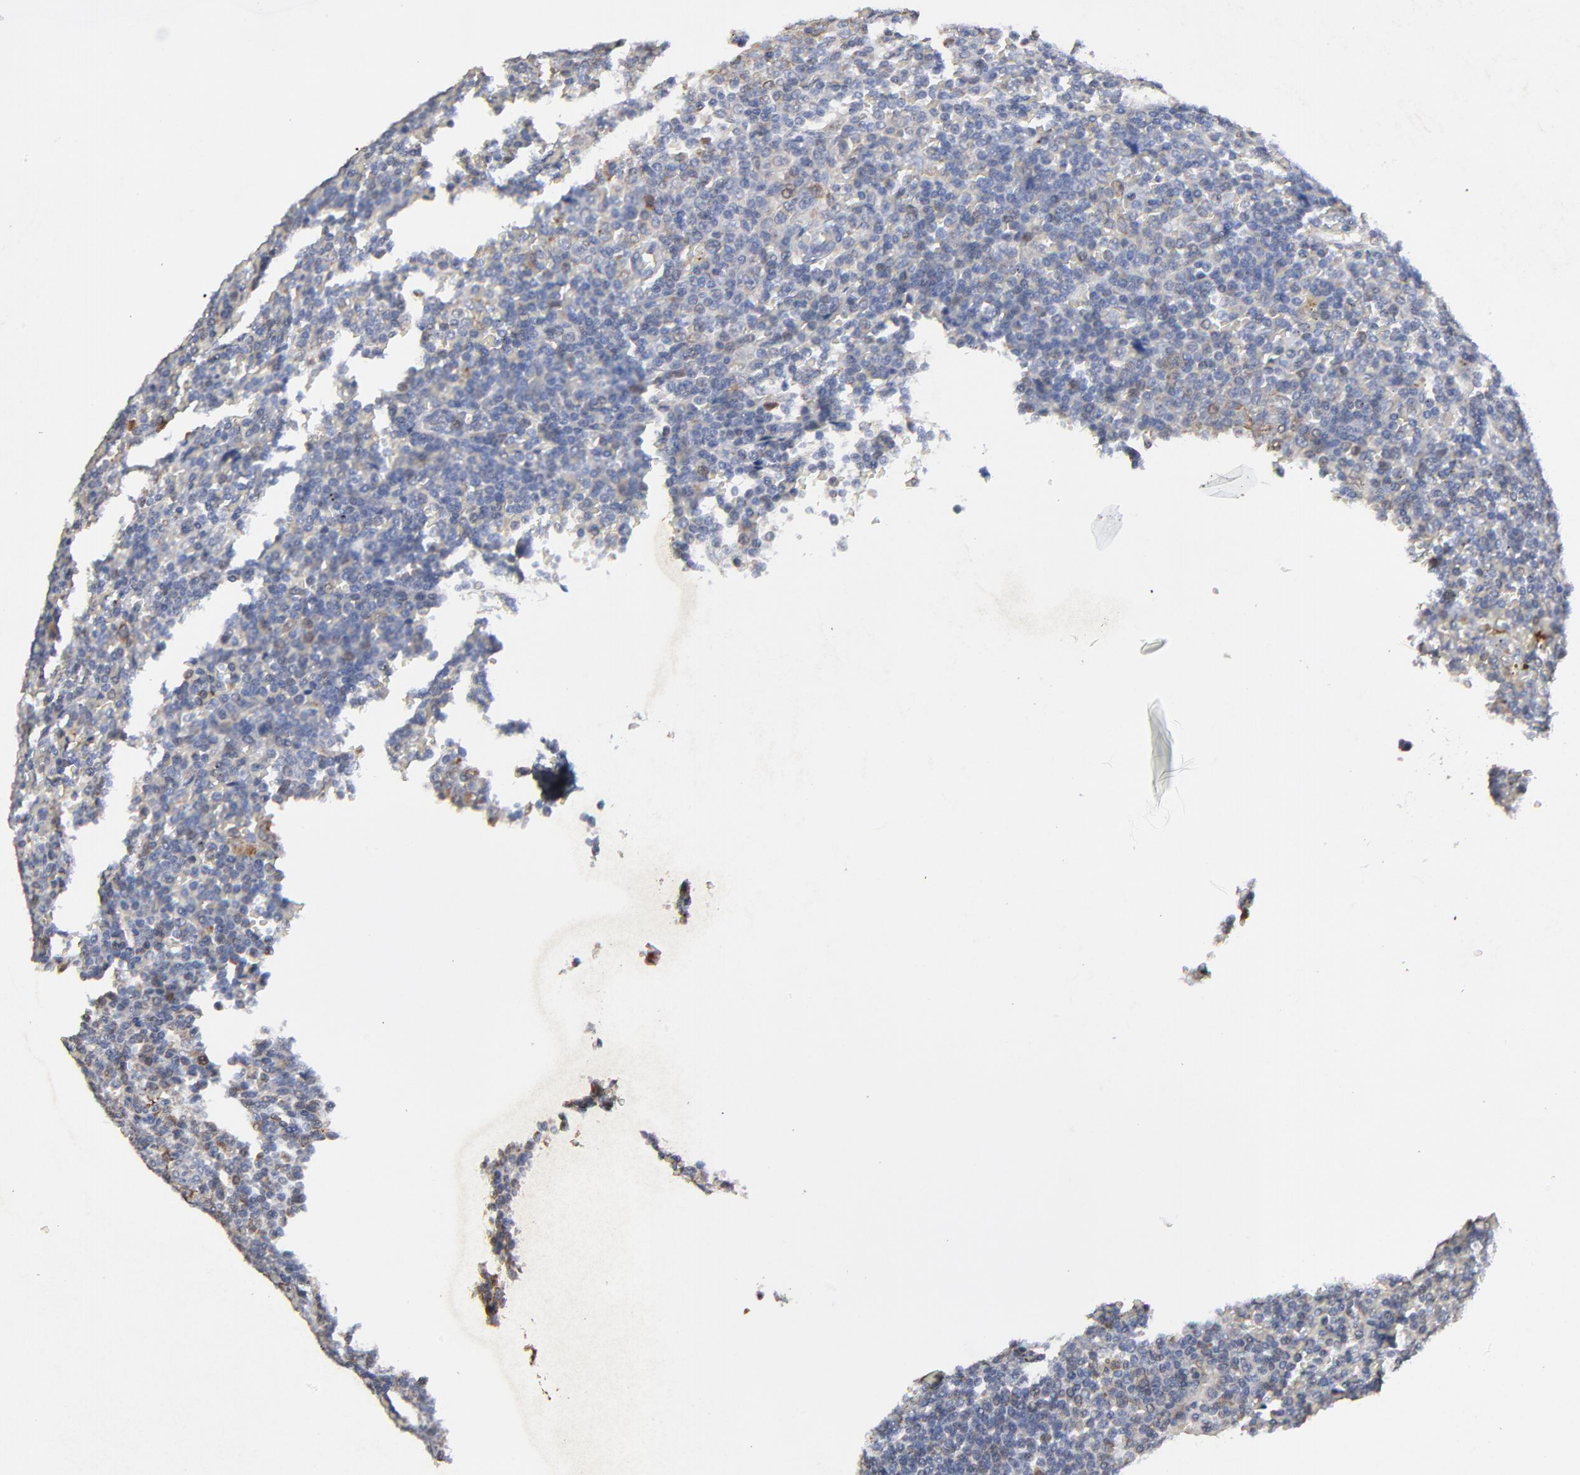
{"staining": {"intensity": "weak", "quantity": "<25%", "location": "cytoplasmic/membranous"}, "tissue": "lymphoma", "cell_type": "Tumor cells", "image_type": "cancer", "snomed": [{"axis": "morphology", "description": "Malignant lymphoma, non-Hodgkin's type, Low grade"}, {"axis": "topography", "description": "Spleen"}], "caption": "Image shows no protein expression in tumor cells of malignant lymphoma, non-Hodgkin's type (low-grade) tissue.", "gene": "LGALS3", "patient": {"sex": "male", "age": 80}}